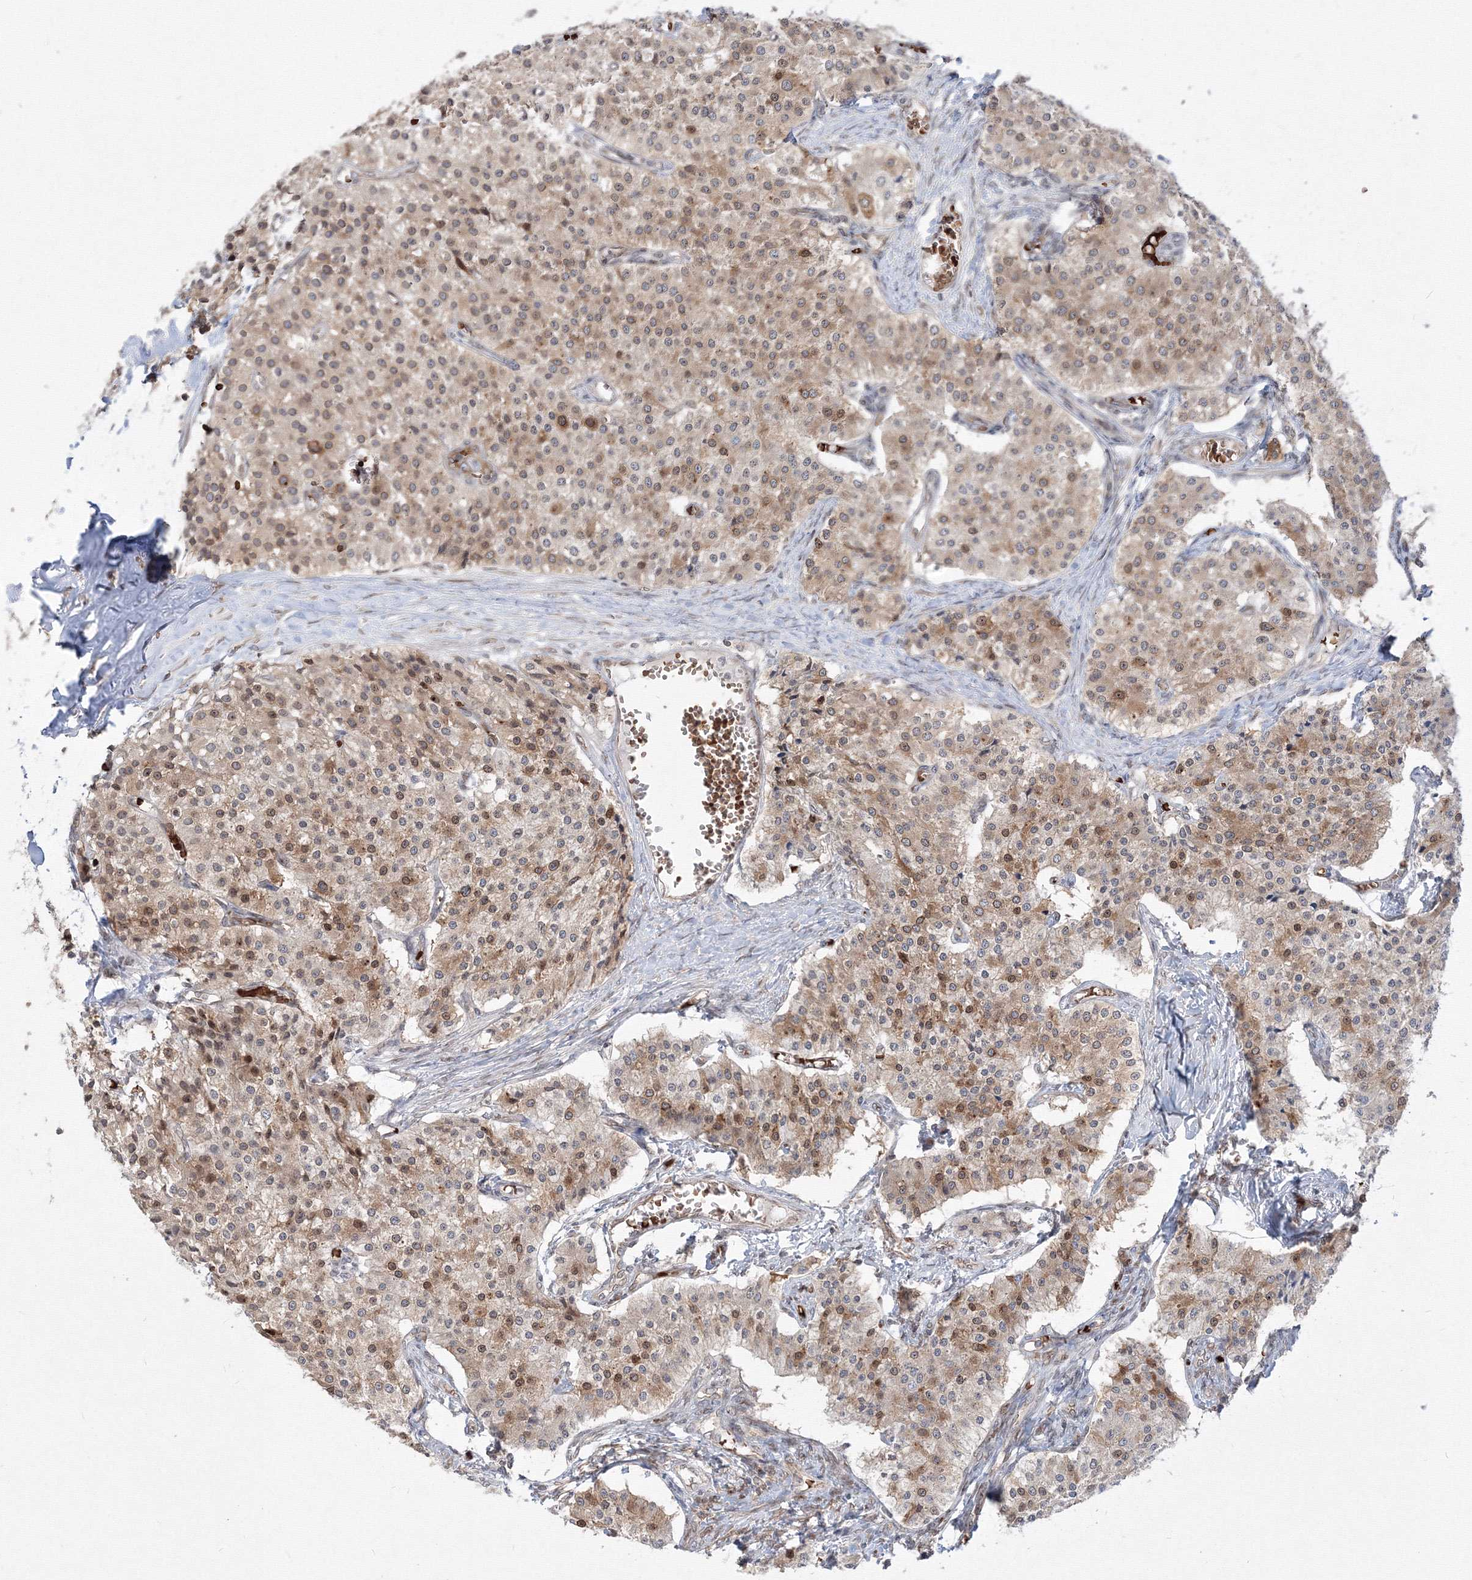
{"staining": {"intensity": "moderate", "quantity": "25%-75%", "location": "cytoplasmic/membranous,nuclear"}, "tissue": "carcinoid", "cell_type": "Tumor cells", "image_type": "cancer", "snomed": [{"axis": "morphology", "description": "Carcinoid, malignant, NOS"}, {"axis": "topography", "description": "Colon"}], "caption": "Carcinoid stained with a brown dye displays moderate cytoplasmic/membranous and nuclear positive positivity in approximately 25%-75% of tumor cells.", "gene": "DNAJB2", "patient": {"sex": "female", "age": 52}}